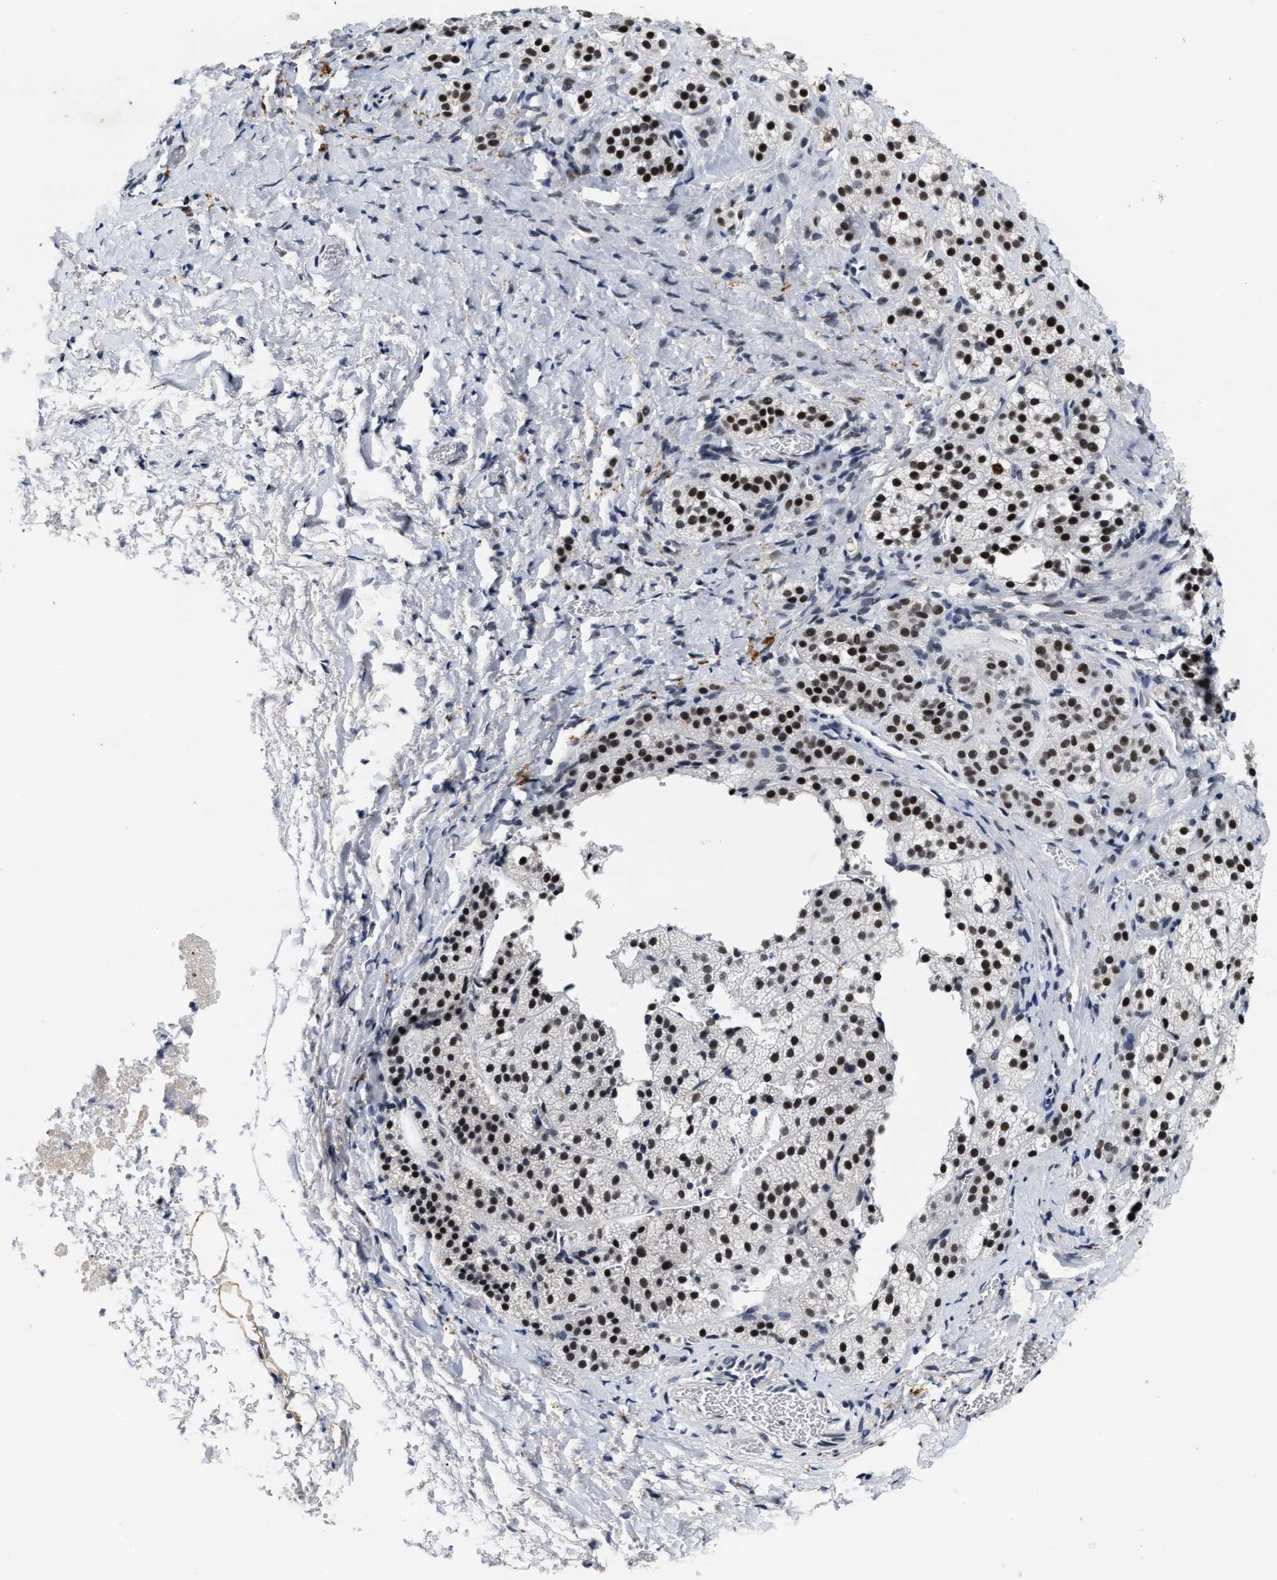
{"staining": {"intensity": "strong", "quantity": ">75%", "location": "cytoplasmic/membranous,nuclear"}, "tissue": "adrenal gland", "cell_type": "Glandular cells", "image_type": "normal", "snomed": [{"axis": "morphology", "description": "Normal tissue, NOS"}, {"axis": "topography", "description": "Adrenal gland"}], "caption": "Brown immunohistochemical staining in unremarkable adrenal gland exhibits strong cytoplasmic/membranous,nuclear expression in about >75% of glandular cells.", "gene": "INIP", "patient": {"sex": "female", "age": 44}}